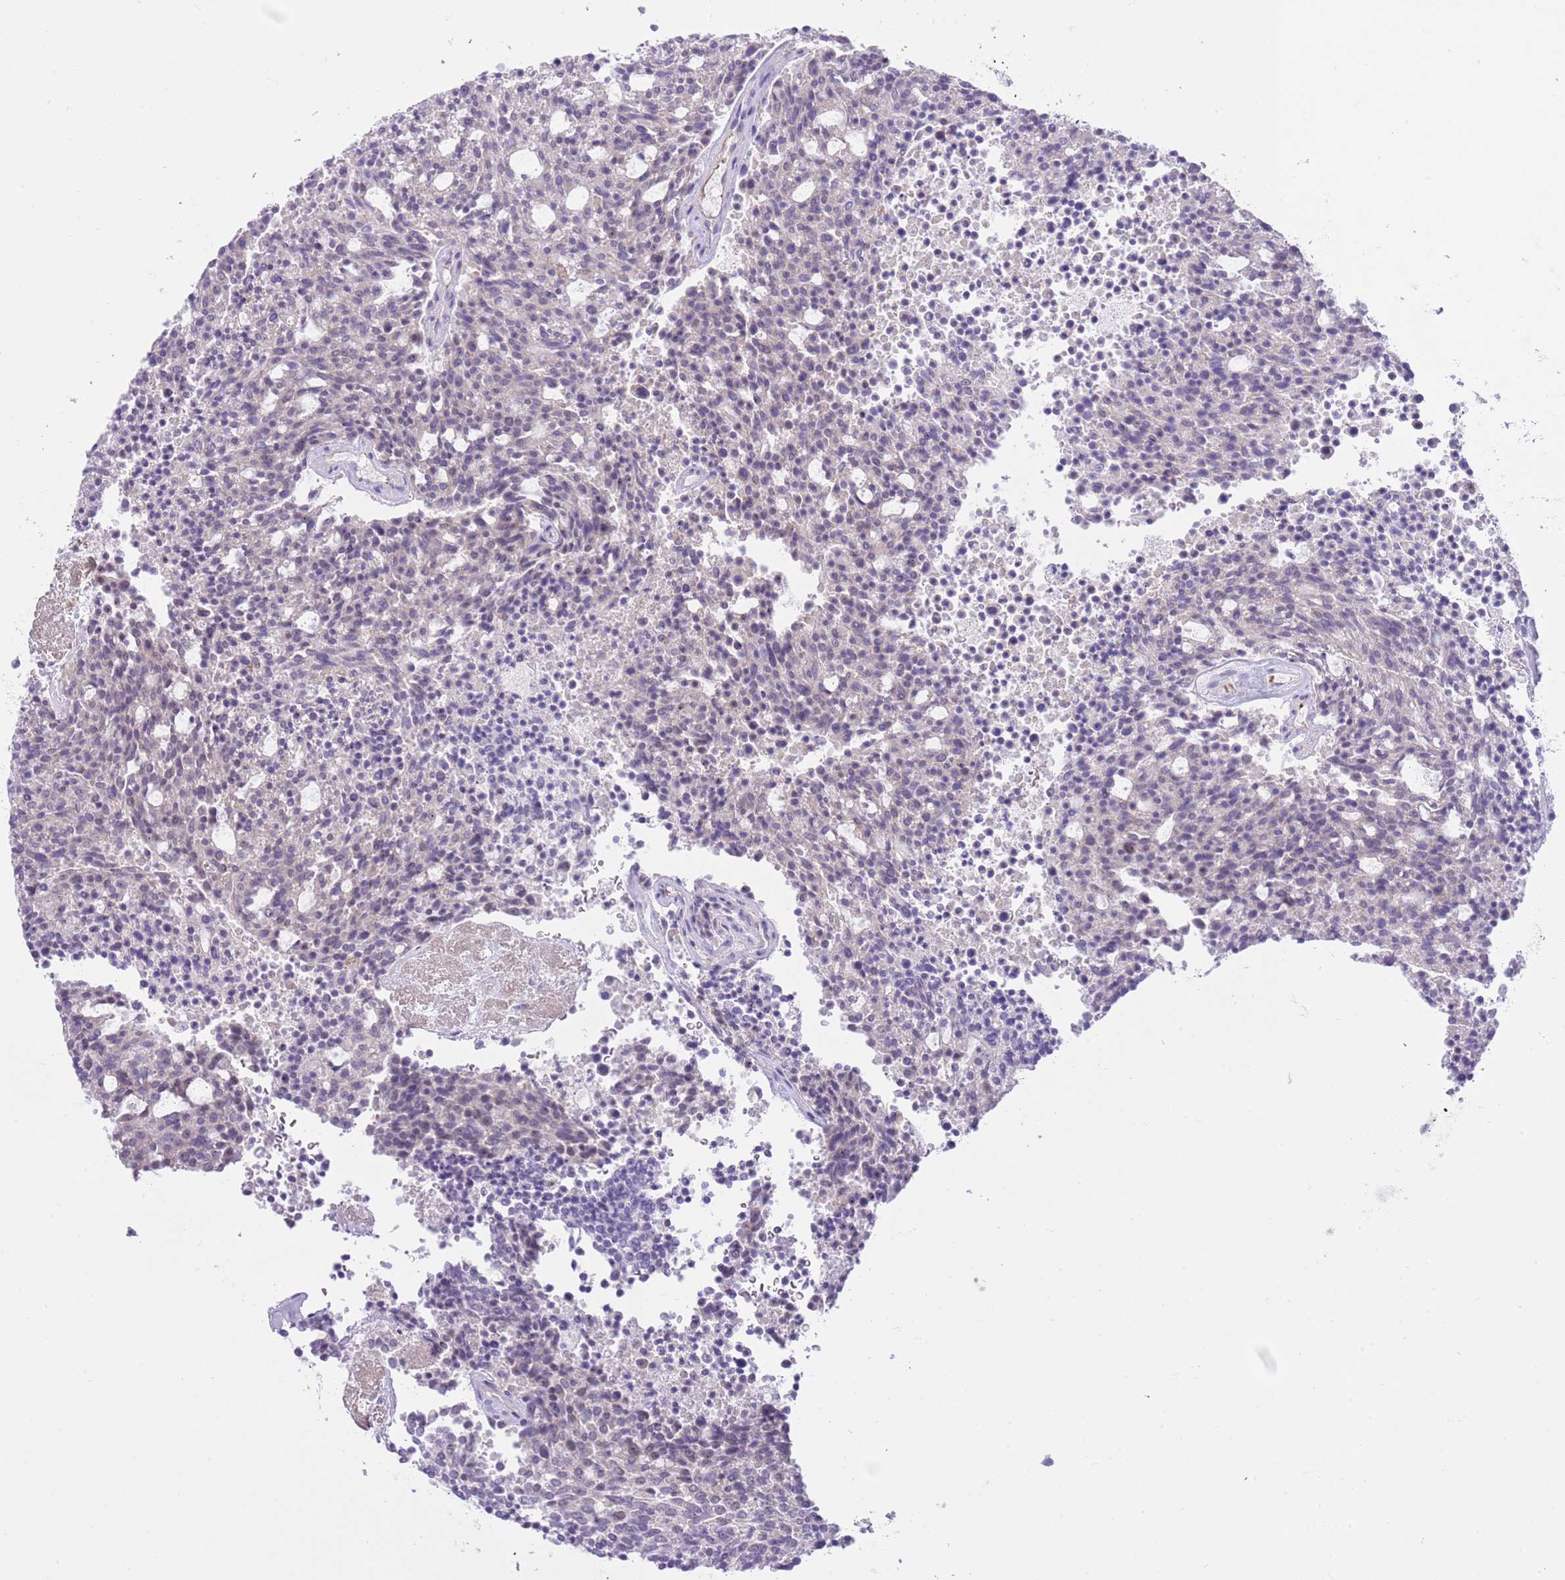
{"staining": {"intensity": "negative", "quantity": "none", "location": "none"}, "tissue": "carcinoid", "cell_type": "Tumor cells", "image_type": "cancer", "snomed": [{"axis": "morphology", "description": "Carcinoid, malignant, NOS"}, {"axis": "topography", "description": "Pancreas"}], "caption": "This is an immunohistochemistry photomicrograph of human carcinoid. There is no staining in tumor cells.", "gene": "FBRSL1", "patient": {"sex": "female", "age": 54}}